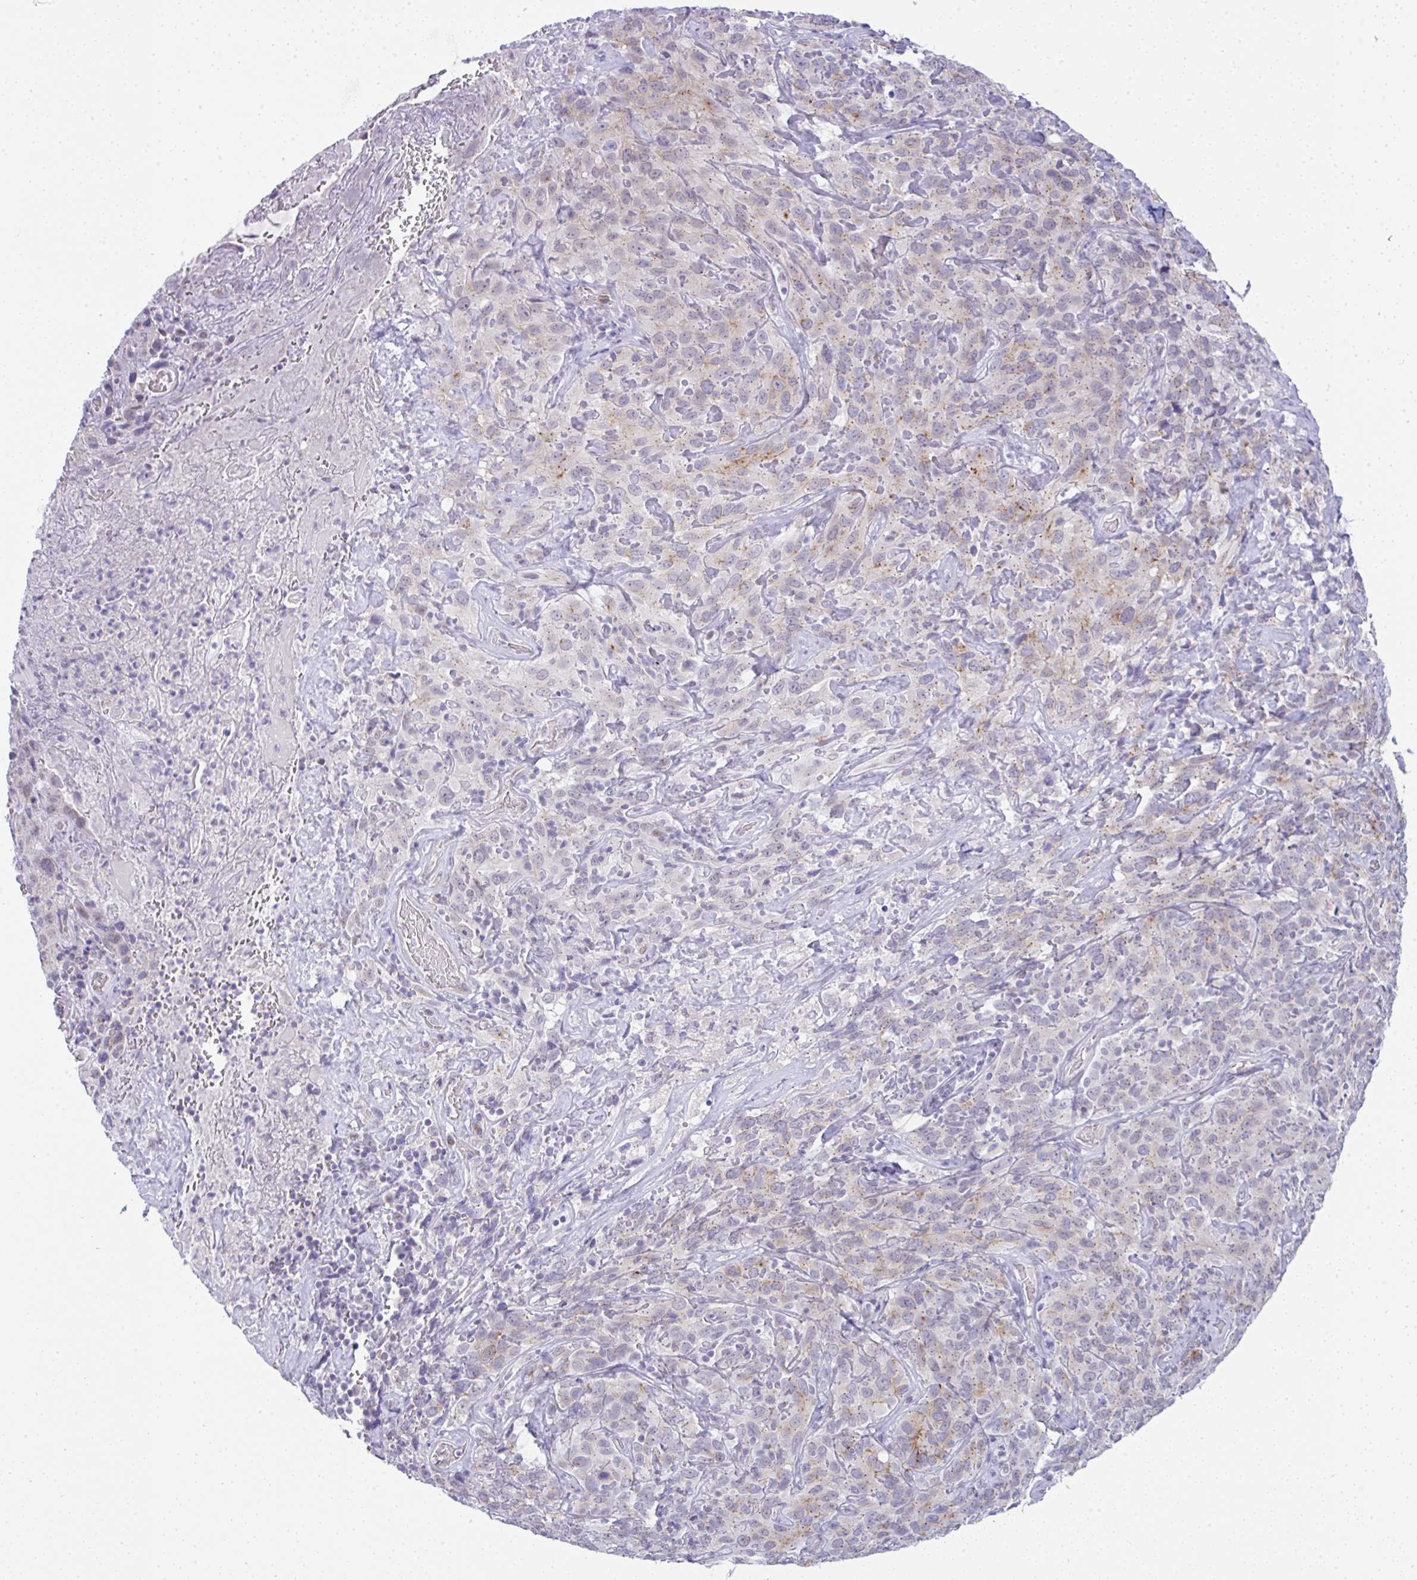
{"staining": {"intensity": "weak", "quantity": "25%-75%", "location": "cytoplasmic/membranous"}, "tissue": "cervical cancer", "cell_type": "Tumor cells", "image_type": "cancer", "snomed": [{"axis": "morphology", "description": "Squamous cell carcinoma, NOS"}, {"axis": "topography", "description": "Cervix"}], "caption": "Immunohistochemistry (IHC) of cervical cancer (squamous cell carcinoma) shows low levels of weak cytoplasmic/membranous expression in about 25%-75% of tumor cells.", "gene": "FAM177A1", "patient": {"sex": "female", "age": 51}}